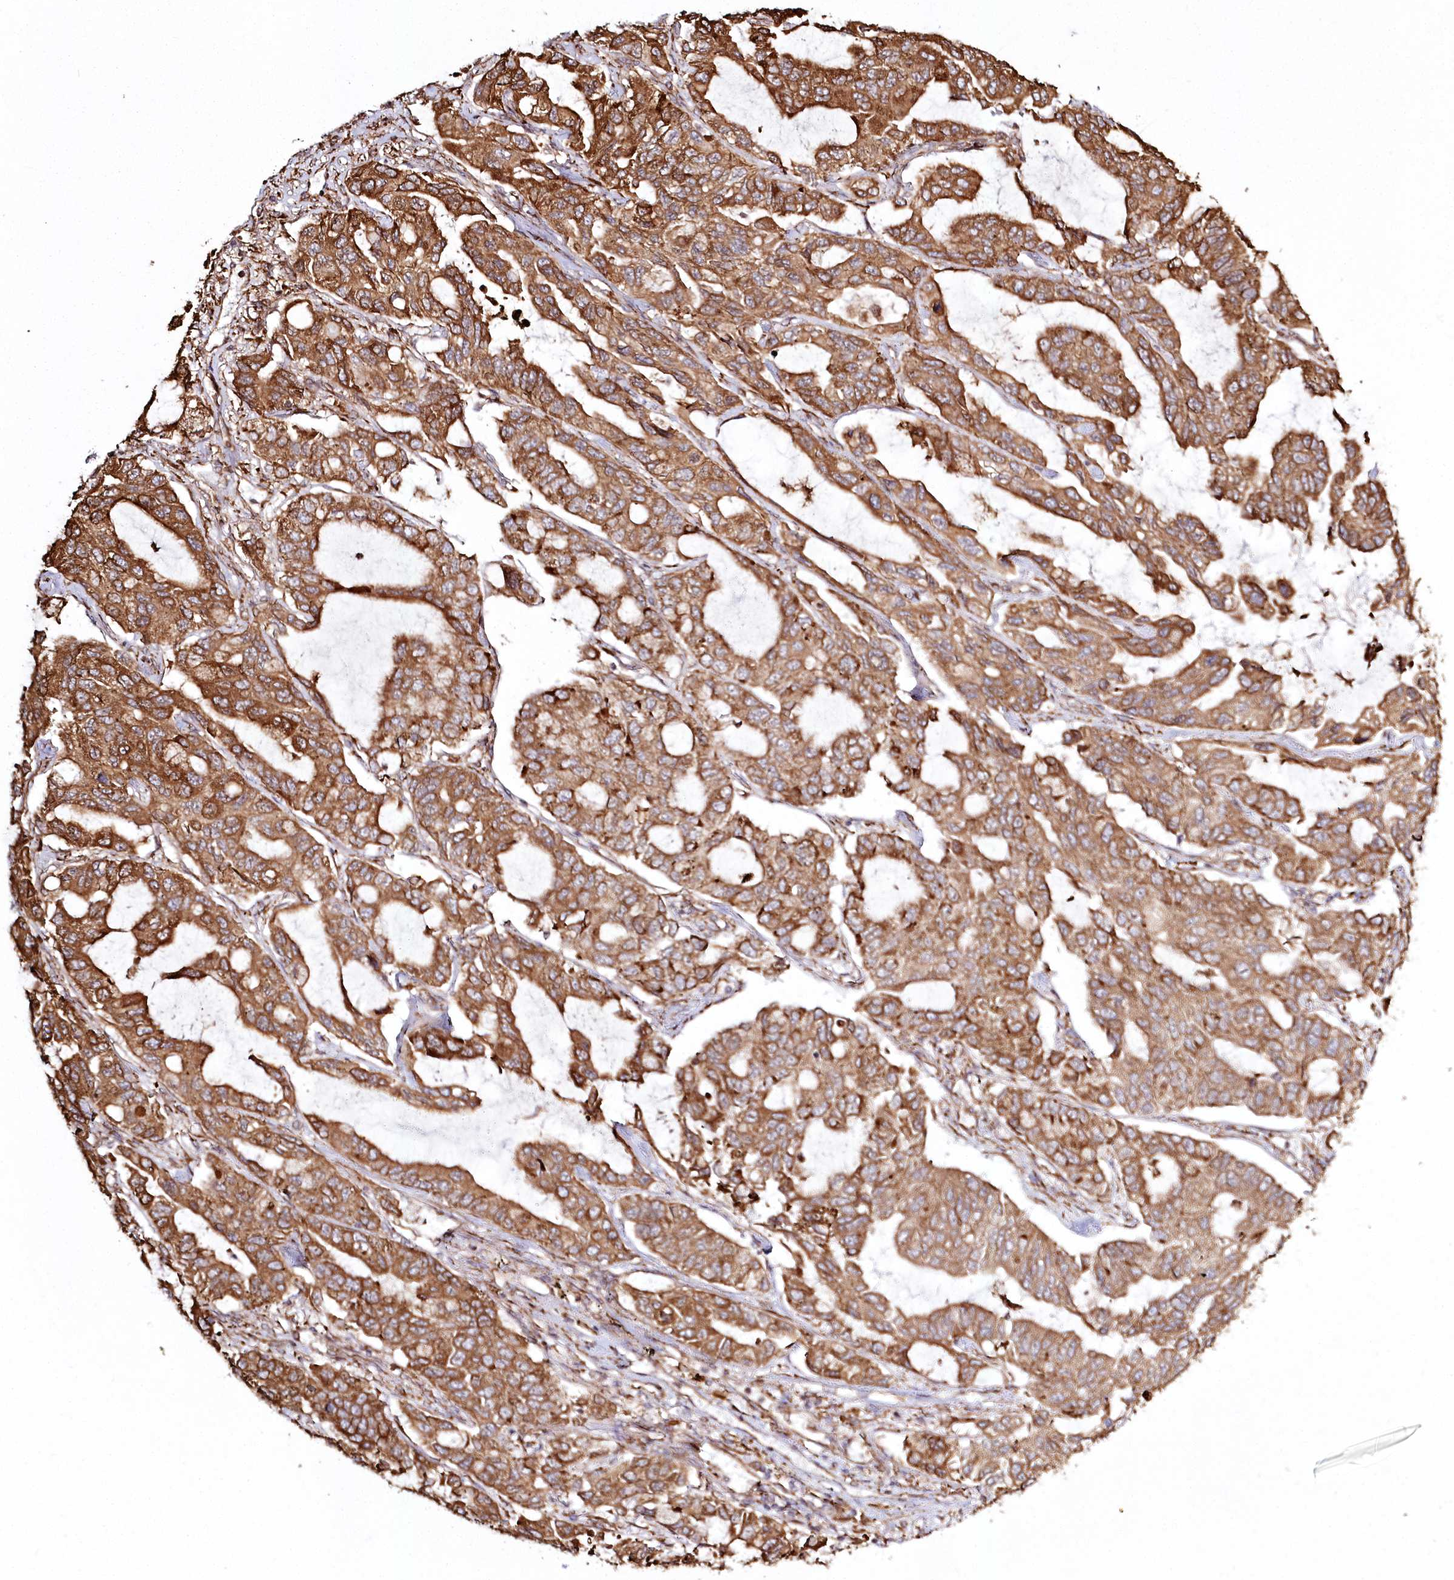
{"staining": {"intensity": "strong", "quantity": ">75%", "location": "cytoplasmic/membranous"}, "tissue": "lung cancer", "cell_type": "Tumor cells", "image_type": "cancer", "snomed": [{"axis": "morphology", "description": "Adenocarcinoma, NOS"}, {"axis": "topography", "description": "Lung"}], "caption": "Immunohistochemistry (IHC) of human lung adenocarcinoma exhibits high levels of strong cytoplasmic/membranous staining in about >75% of tumor cells.", "gene": "FAM13A", "patient": {"sex": "male", "age": 64}}